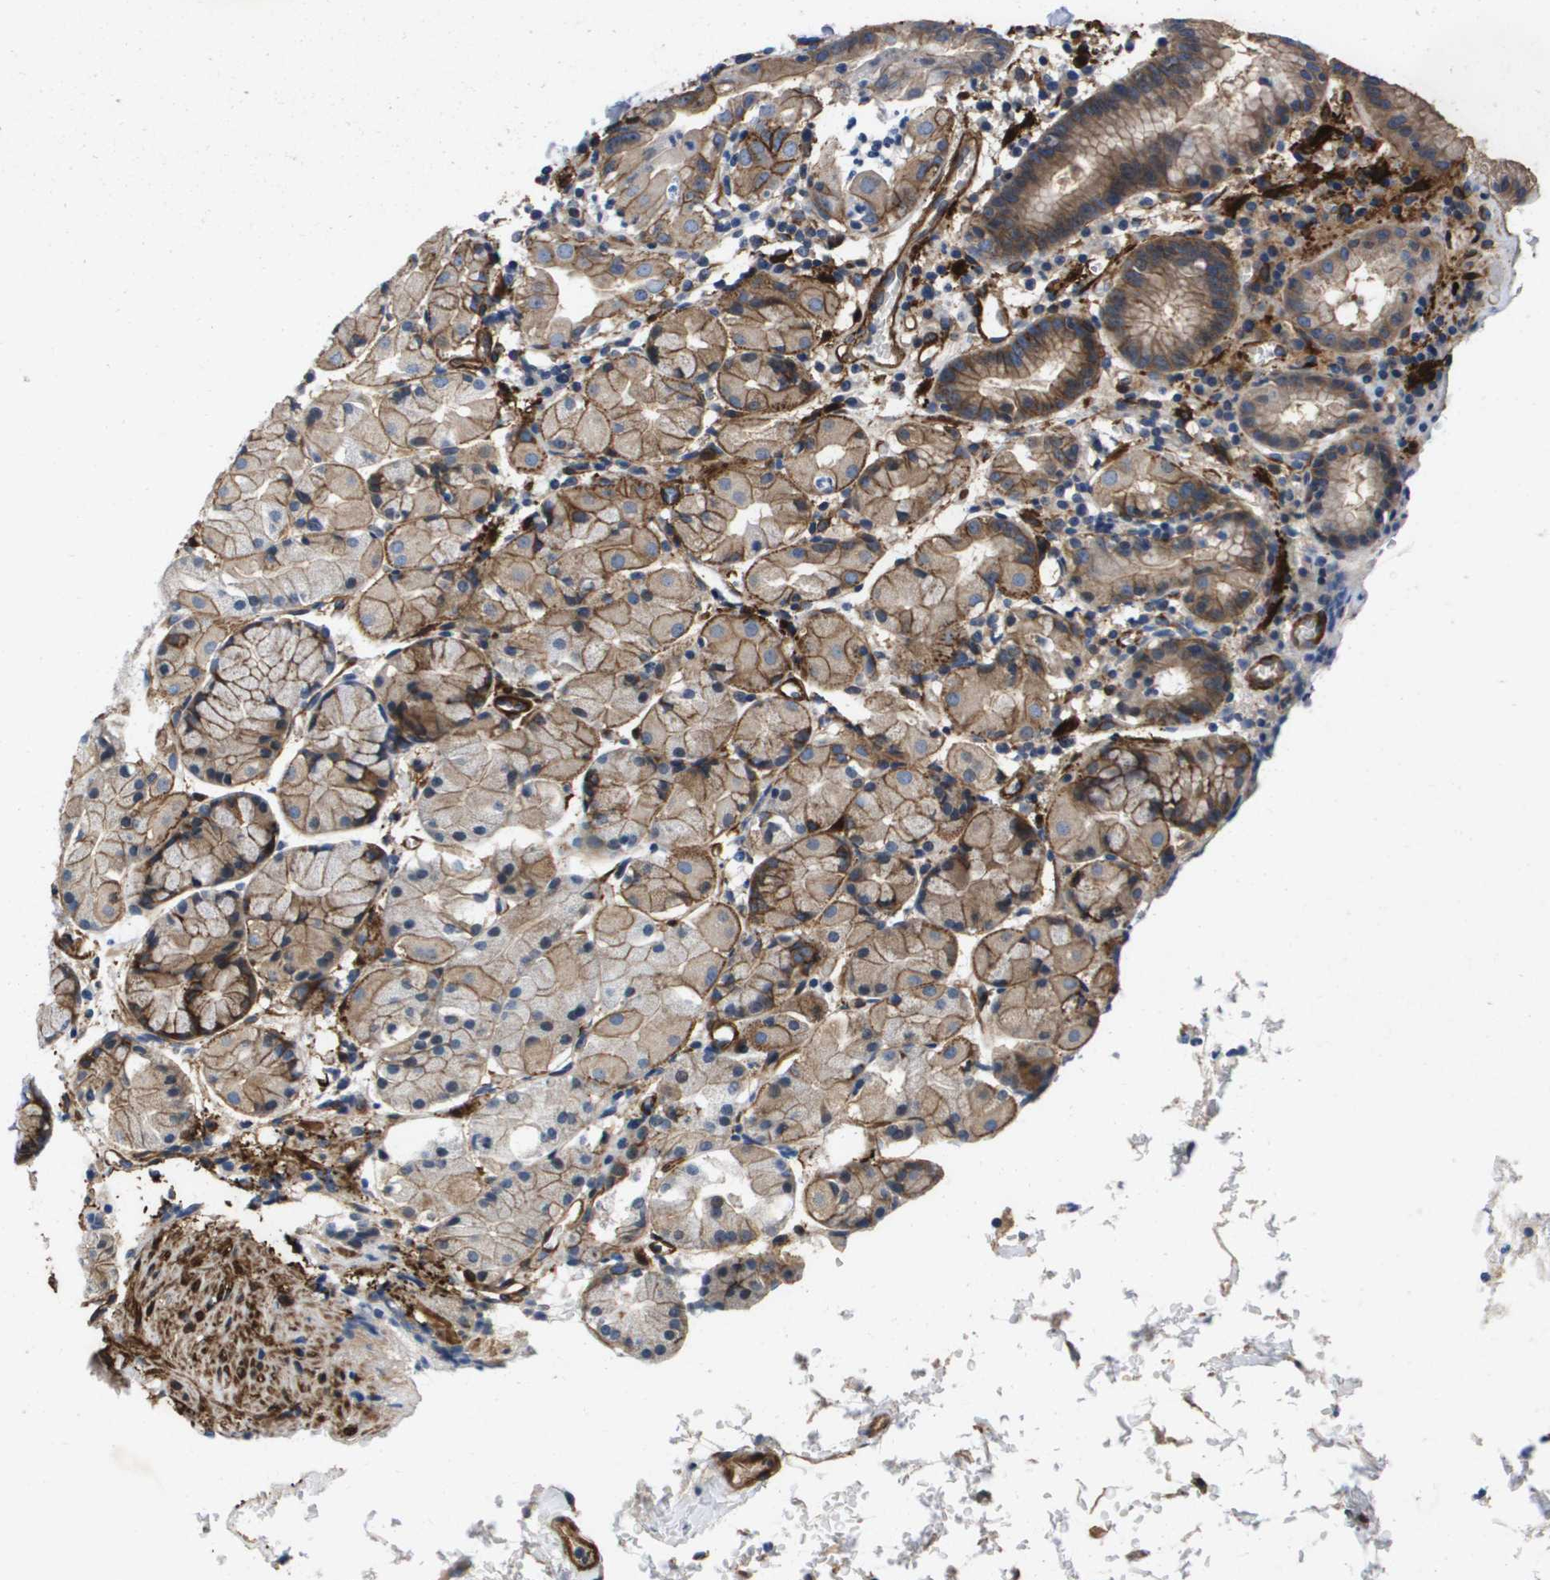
{"staining": {"intensity": "moderate", "quantity": "25%-75%", "location": "cytoplasmic/membranous"}, "tissue": "stomach", "cell_type": "Glandular cells", "image_type": "normal", "snomed": [{"axis": "morphology", "description": "Normal tissue, NOS"}, {"axis": "topography", "description": "Stomach"}, {"axis": "topography", "description": "Stomach, lower"}], "caption": "This is a photomicrograph of IHC staining of normal stomach, which shows moderate staining in the cytoplasmic/membranous of glandular cells.", "gene": "LPP", "patient": {"sex": "female", "age": 75}}